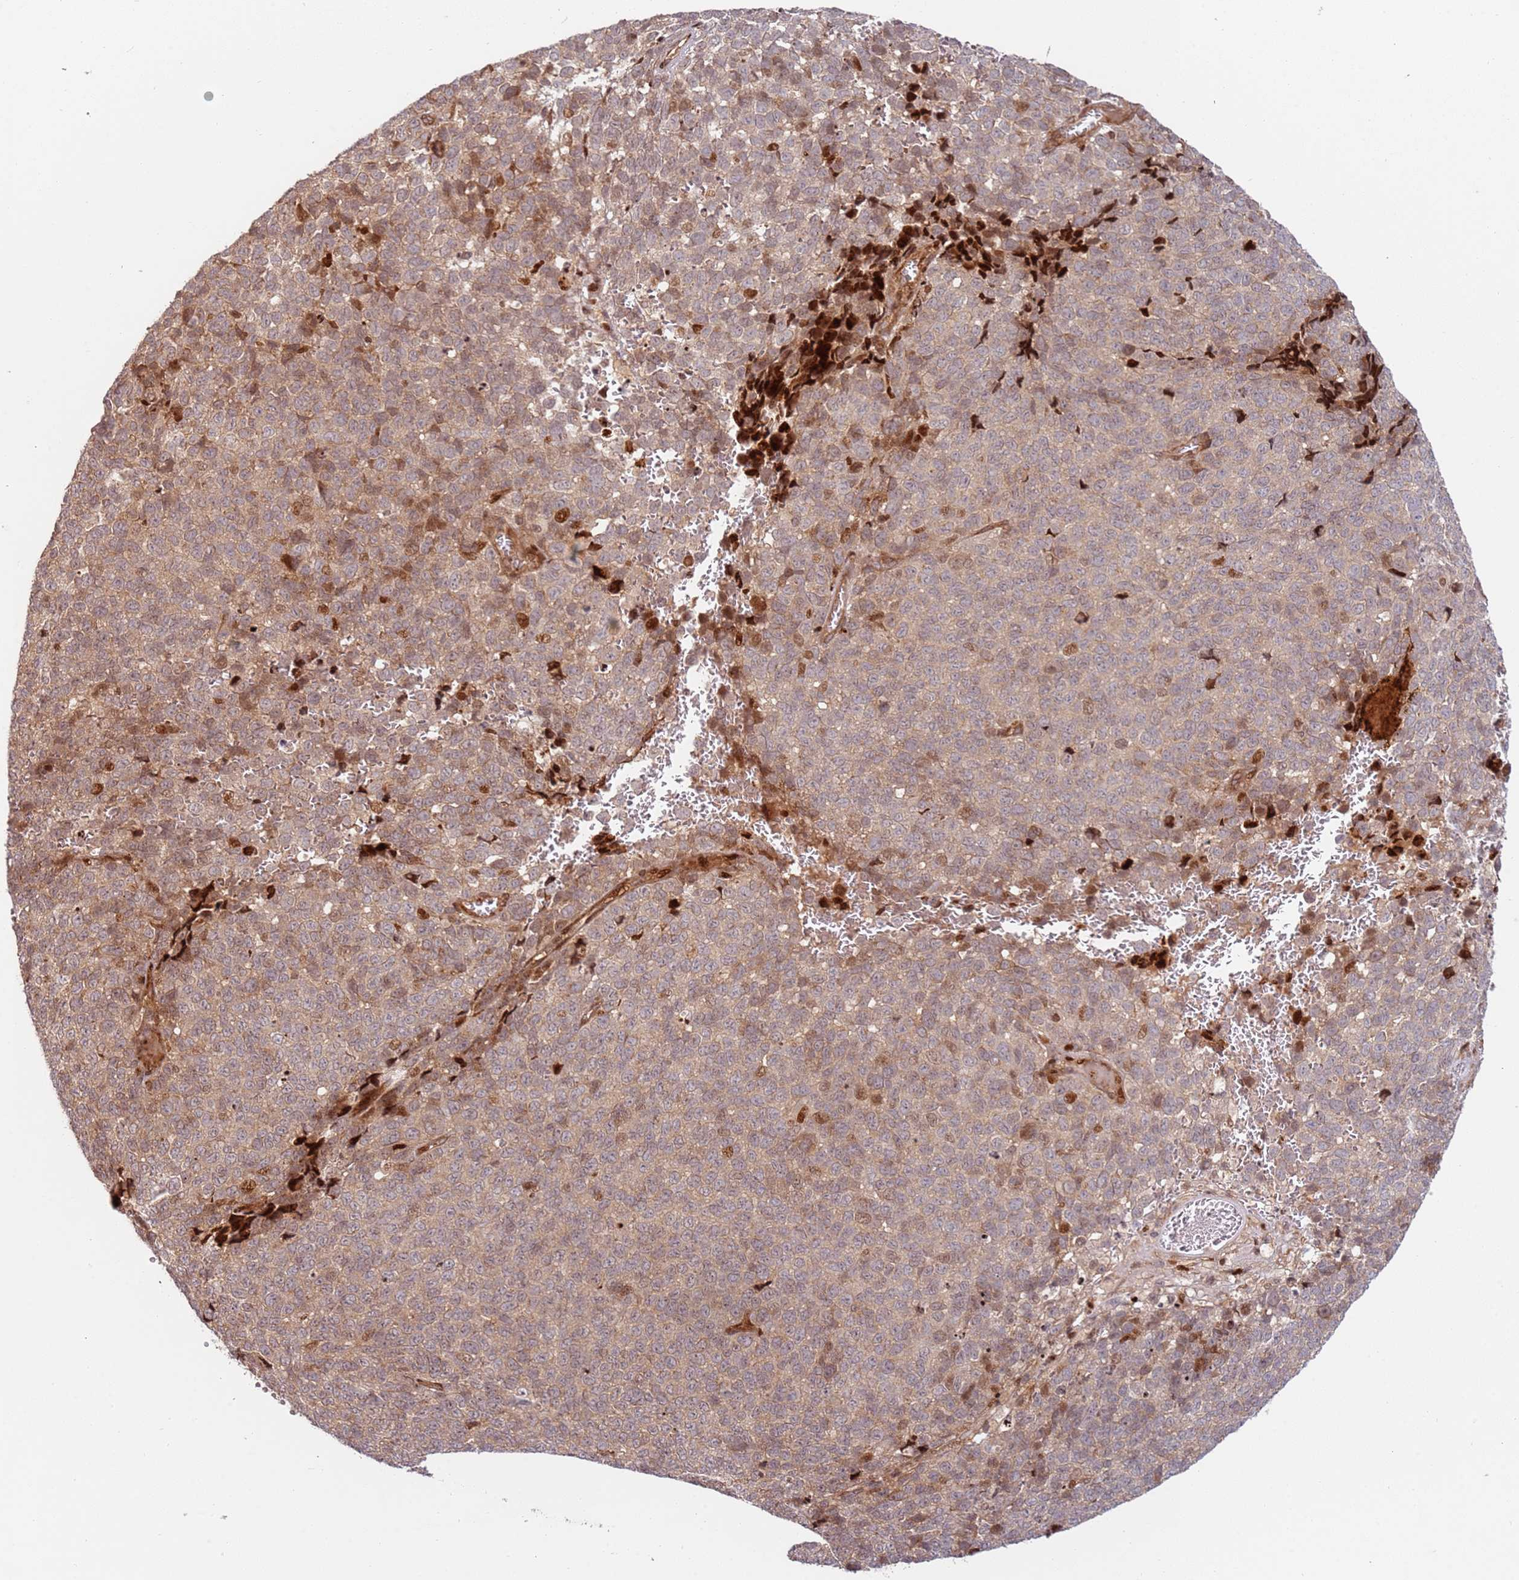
{"staining": {"intensity": "moderate", "quantity": "25%-75%", "location": "cytoplasmic/membranous,nuclear"}, "tissue": "melanoma", "cell_type": "Tumor cells", "image_type": "cancer", "snomed": [{"axis": "morphology", "description": "Malignant melanoma, NOS"}, {"axis": "topography", "description": "Nose, NOS"}], "caption": "IHC photomicrograph of neoplastic tissue: malignant melanoma stained using immunohistochemistry reveals medium levels of moderate protein expression localized specifically in the cytoplasmic/membranous and nuclear of tumor cells, appearing as a cytoplasmic/membranous and nuclear brown color.", "gene": "TMEM233", "patient": {"sex": "female", "age": 48}}